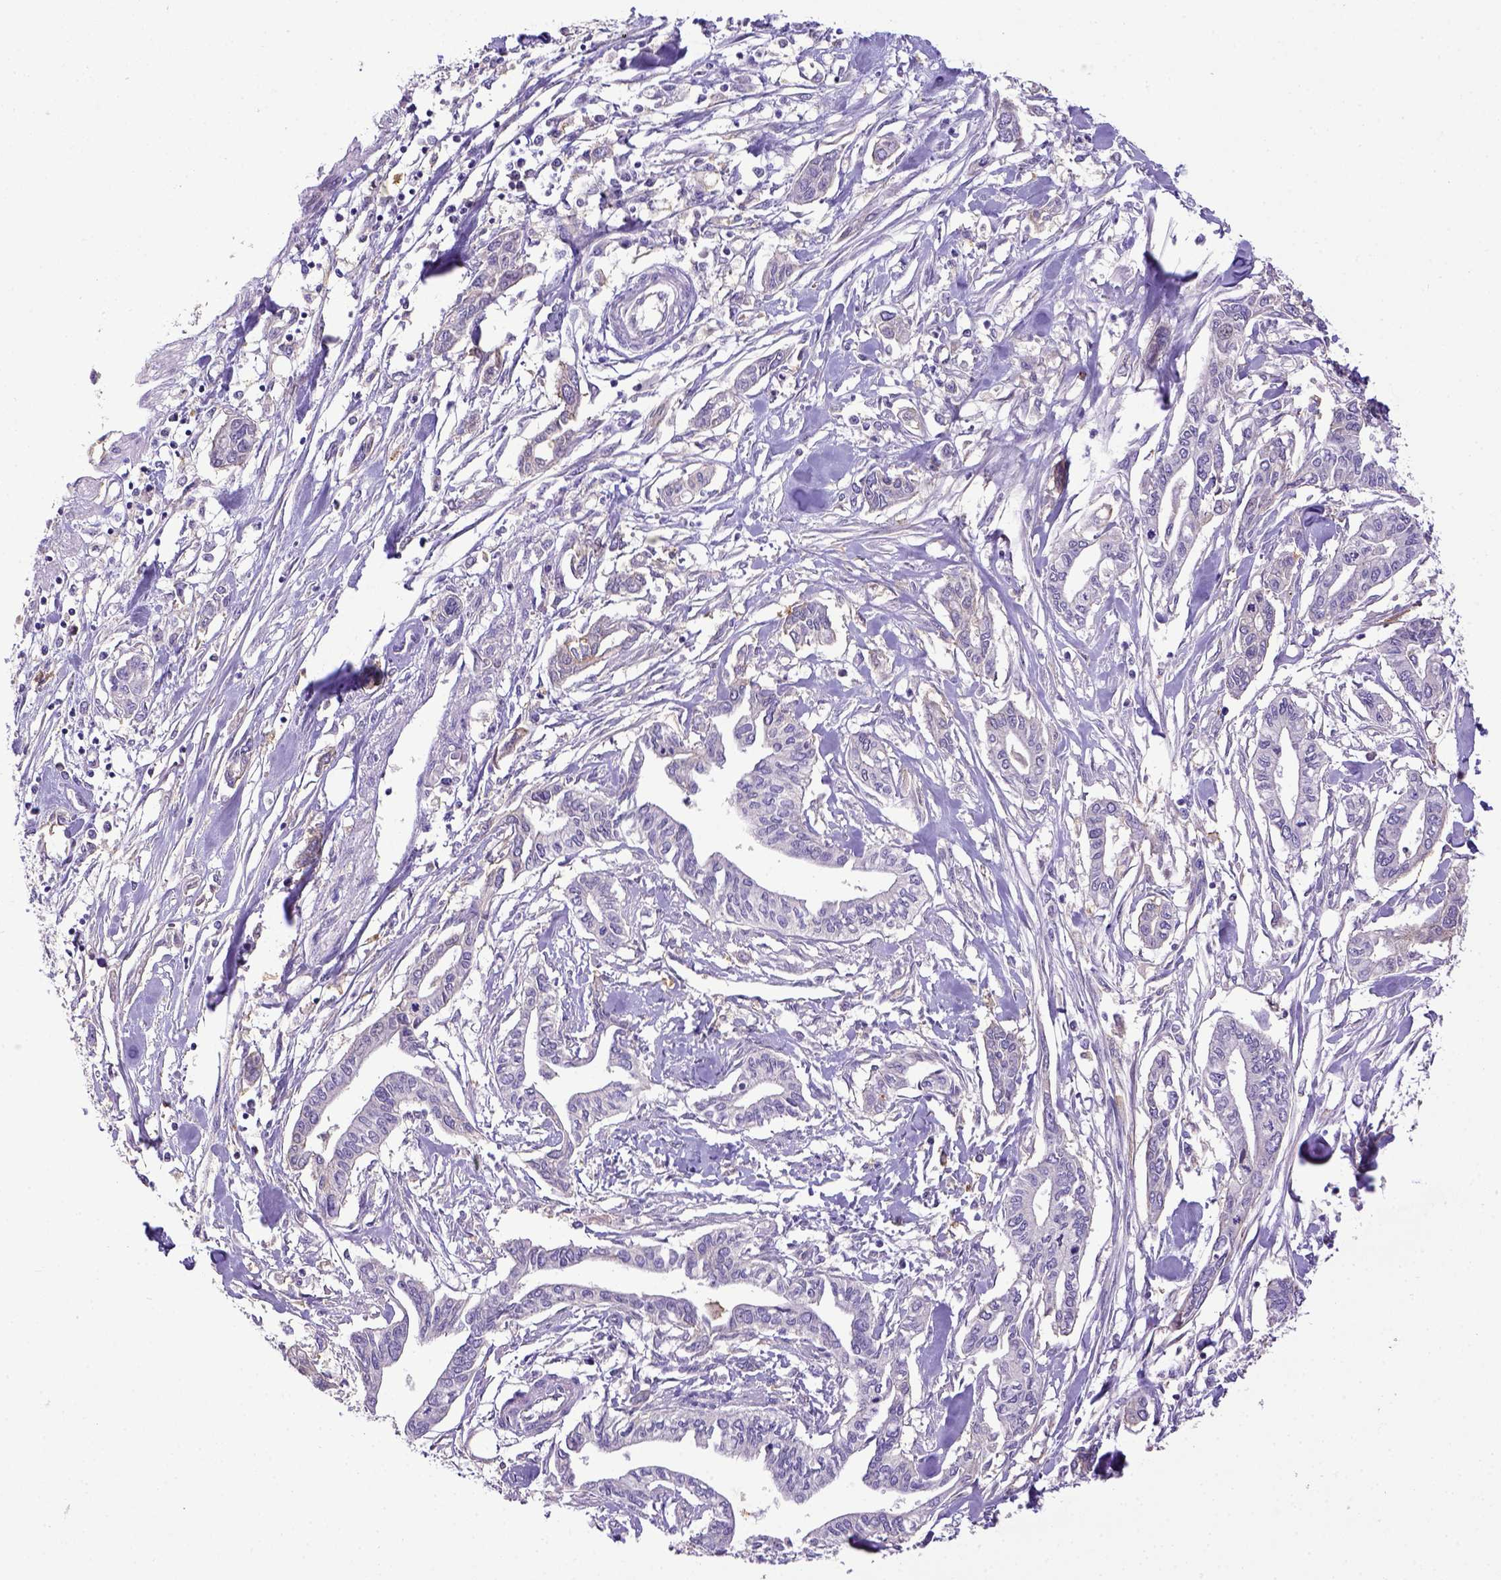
{"staining": {"intensity": "negative", "quantity": "none", "location": "none"}, "tissue": "pancreatic cancer", "cell_type": "Tumor cells", "image_type": "cancer", "snomed": [{"axis": "morphology", "description": "Adenocarcinoma, NOS"}, {"axis": "topography", "description": "Pancreas"}], "caption": "A high-resolution micrograph shows IHC staining of pancreatic cancer, which displays no significant expression in tumor cells.", "gene": "CD40", "patient": {"sex": "male", "age": 60}}